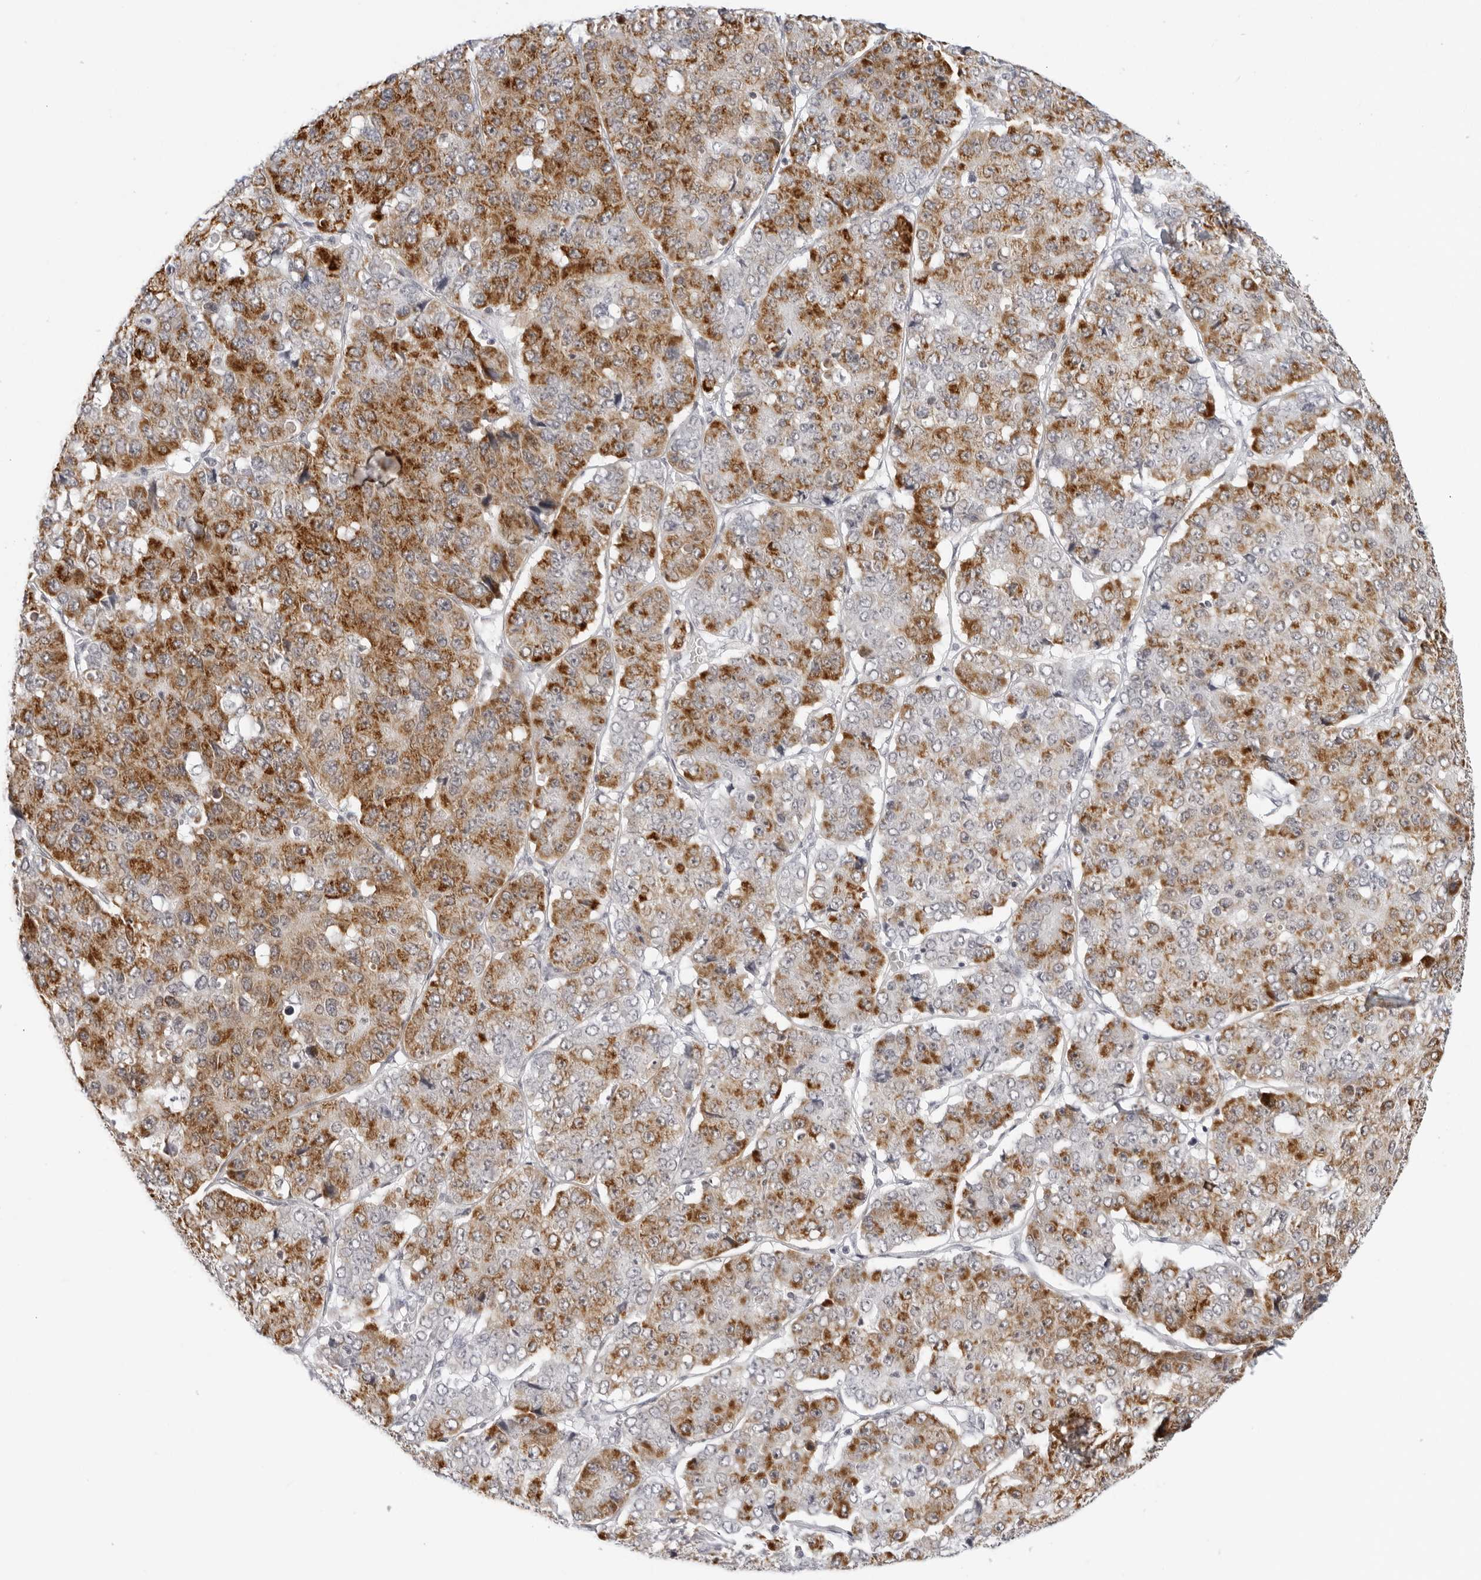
{"staining": {"intensity": "strong", "quantity": "25%-75%", "location": "cytoplasmic/membranous"}, "tissue": "pancreatic cancer", "cell_type": "Tumor cells", "image_type": "cancer", "snomed": [{"axis": "morphology", "description": "Adenocarcinoma, NOS"}, {"axis": "topography", "description": "Pancreas"}], "caption": "This is a photomicrograph of immunohistochemistry staining of pancreatic adenocarcinoma, which shows strong positivity in the cytoplasmic/membranous of tumor cells.", "gene": "EDN2", "patient": {"sex": "male", "age": 50}}